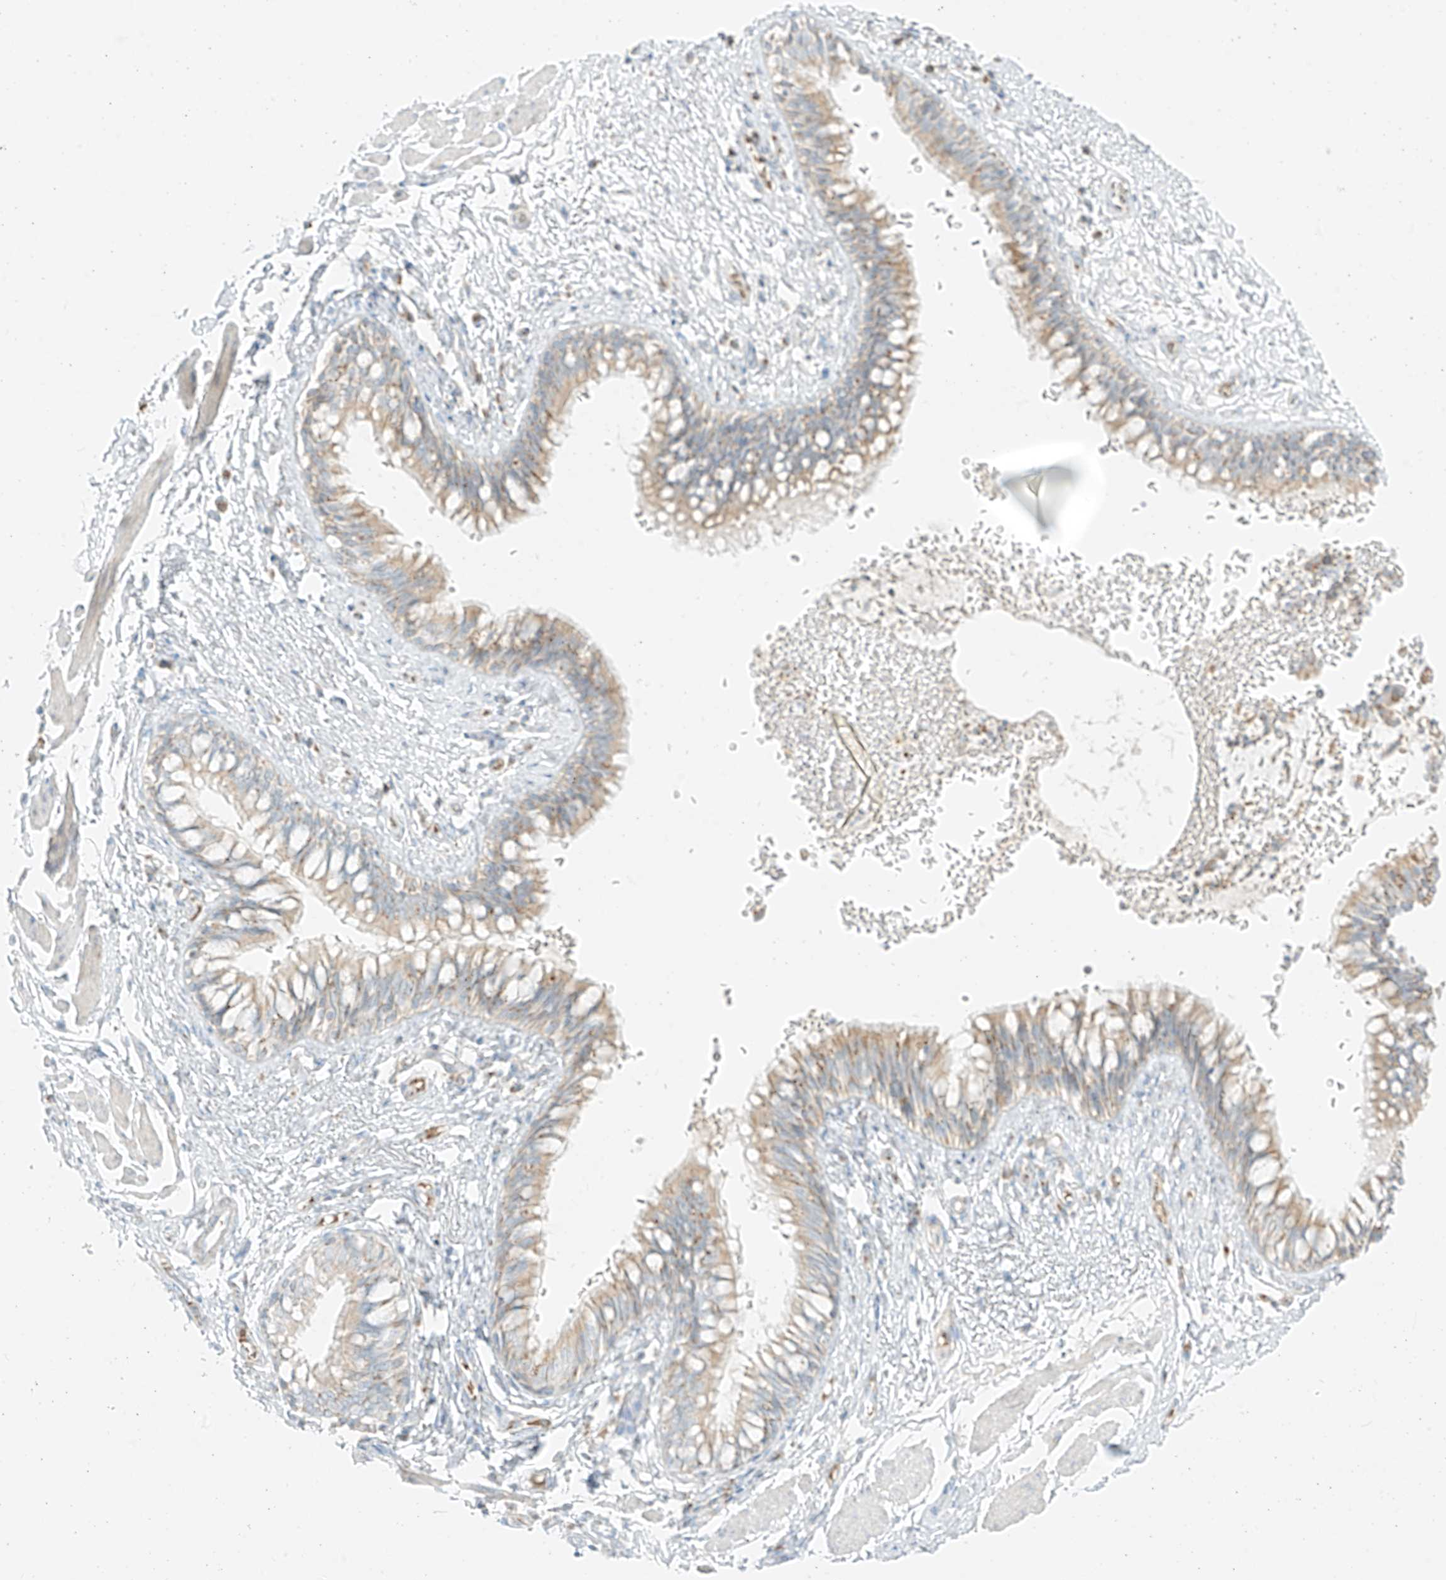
{"staining": {"intensity": "weak", "quantity": ">75%", "location": "cytoplasmic/membranous"}, "tissue": "bronchus", "cell_type": "Respiratory epithelial cells", "image_type": "normal", "snomed": [{"axis": "morphology", "description": "Normal tissue, NOS"}, {"axis": "topography", "description": "Cartilage tissue"}, {"axis": "topography", "description": "Bronchus"}], "caption": "Immunohistochemical staining of unremarkable bronchus displays low levels of weak cytoplasmic/membranous expression in about >75% of respiratory epithelial cells.", "gene": "TMEM87B", "patient": {"sex": "female", "age": 36}}